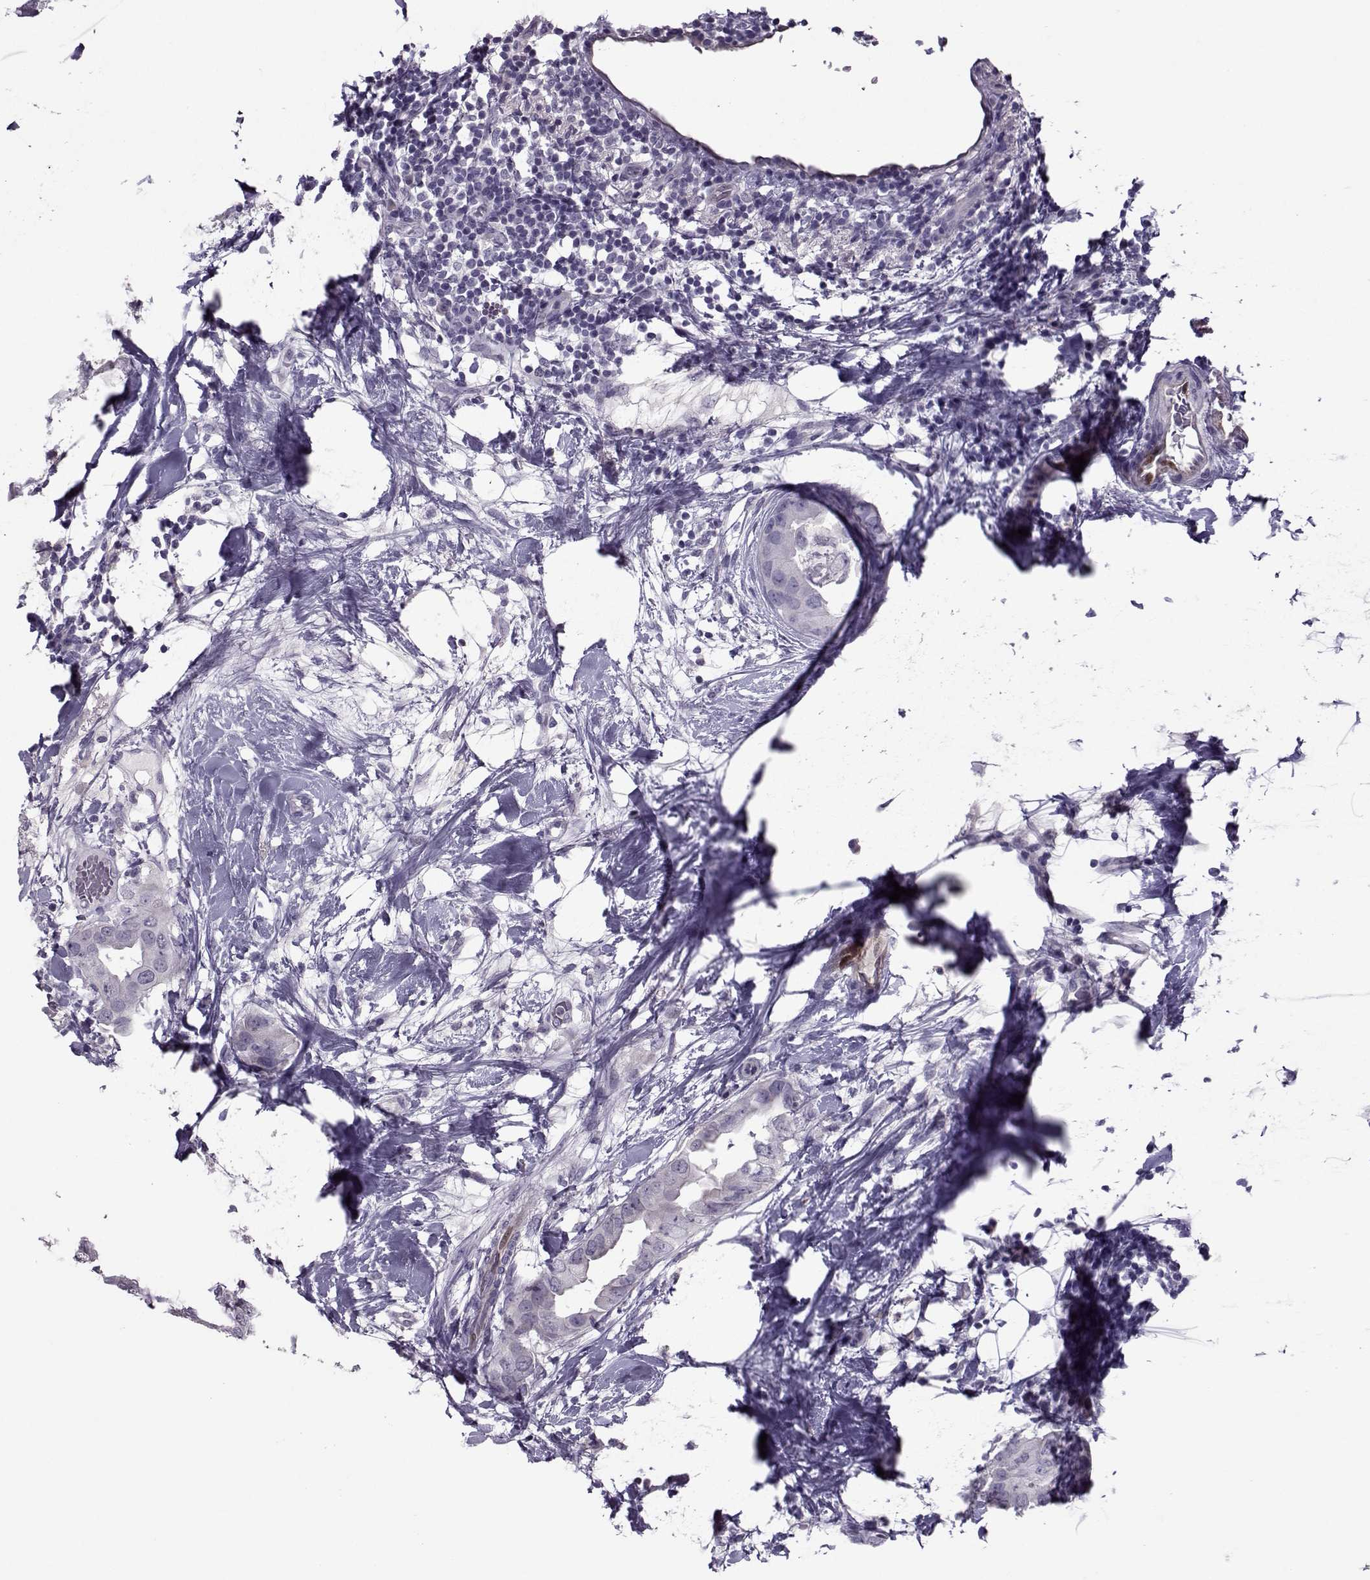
{"staining": {"intensity": "negative", "quantity": "none", "location": "none"}, "tissue": "breast cancer", "cell_type": "Tumor cells", "image_type": "cancer", "snomed": [{"axis": "morphology", "description": "Normal tissue, NOS"}, {"axis": "morphology", "description": "Duct carcinoma"}, {"axis": "topography", "description": "Breast"}], "caption": "Intraductal carcinoma (breast) stained for a protein using immunohistochemistry (IHC) exhibits no expression tumor cells.", "gene": "ASRGL1", "patient": {"sex": "female", "age": 40}}